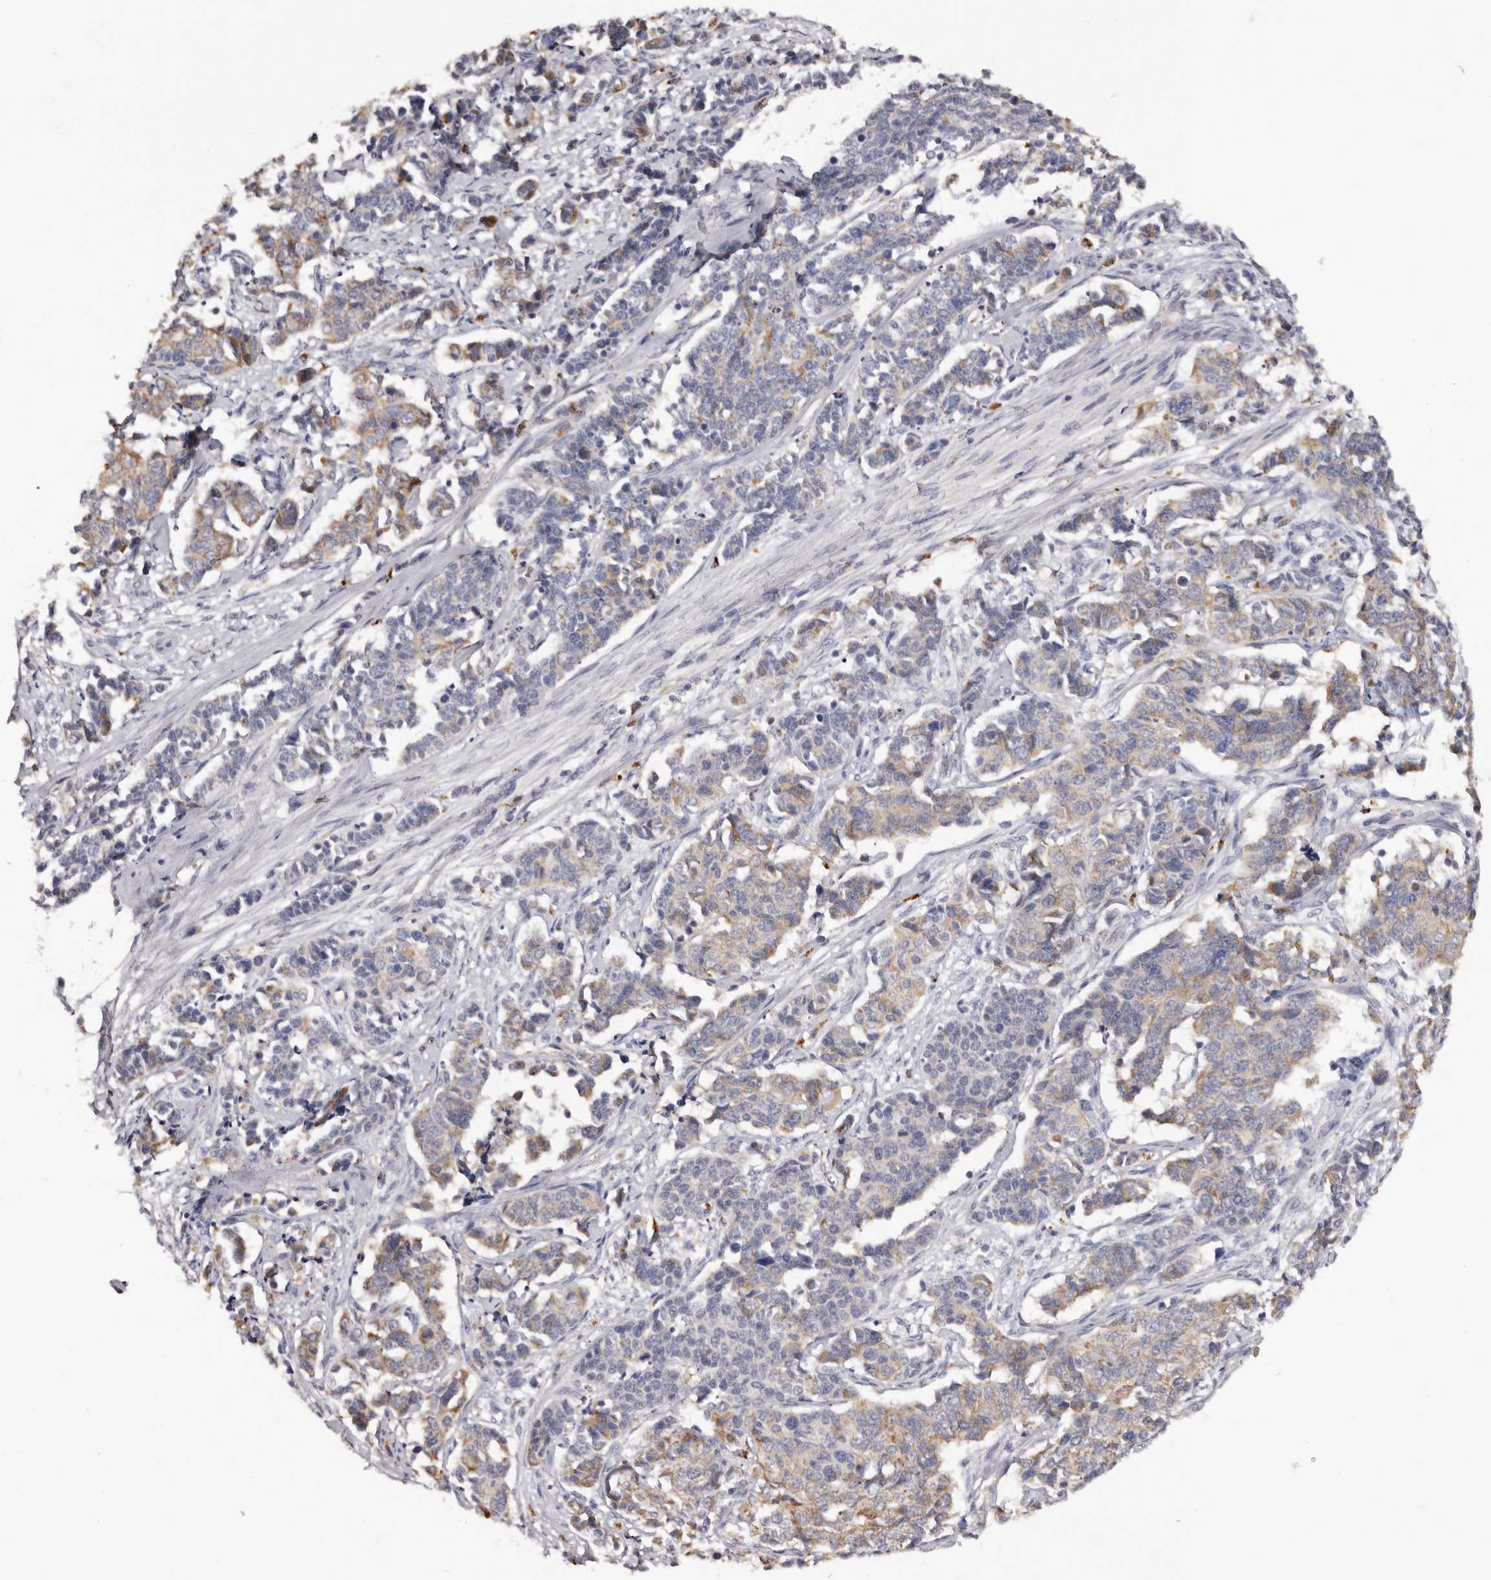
{"staining": {"intensity": "weak", "quantity": "25%-75%", "location": "cytoplasmic/membranous"}, "tissue": "cervical cancer", "cell_type": "Tumor cells", "image_type": "cancer", "snomed": [{"axis": "morphology", "description": "Normal tissue, NOS"}, {"axis": "morphology", "description": "Squamous cell carcinoma, NOS"}, {"axis": "topography", "description": "Cervix"}], "caption": "This is a micrograph of immunohistochemistry (IHC) staining of cervical cancer (squamous cell carcinoma), which shows weak staining in the cytoplasmic/membranous of tumor cells.", "gene": "DAP", "patient": {"sex": "female", "age": 35}}